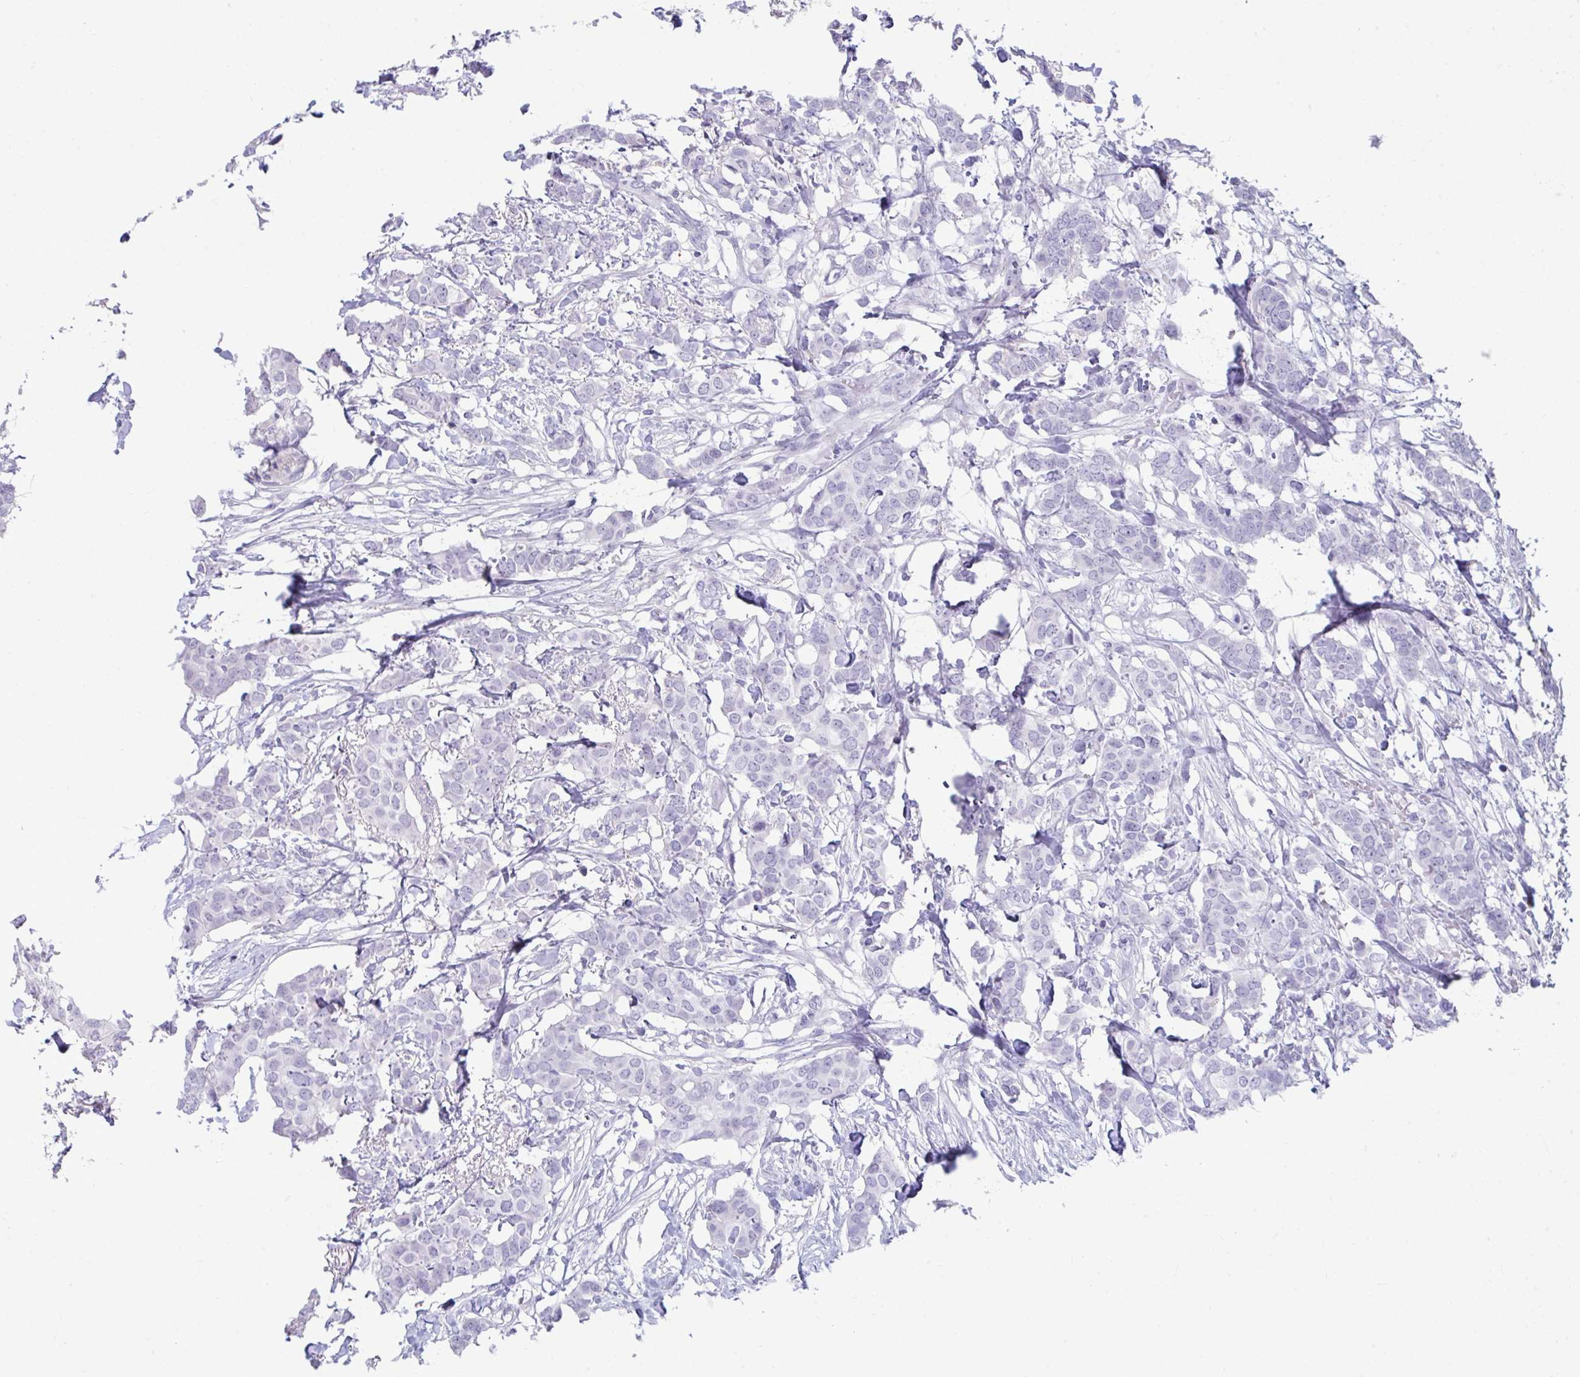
{"staining": {"intensity": "negative", "quantity": "none", "location": "none"}, "tissue": "breast cancer", "cell_type": "Tumor cells", "image_type": "cancer", "snomed": [{"axis": "morphology", "description": "Duct carcinoma"}, {"axis": "topography", "description": "Breast"}], "caption": "Immunohistochemical staining of human breast cancer shows no significant positivity in tumor cells.", "gene": "PIGZ", "patient": {"sex": "female", "age": 62}}